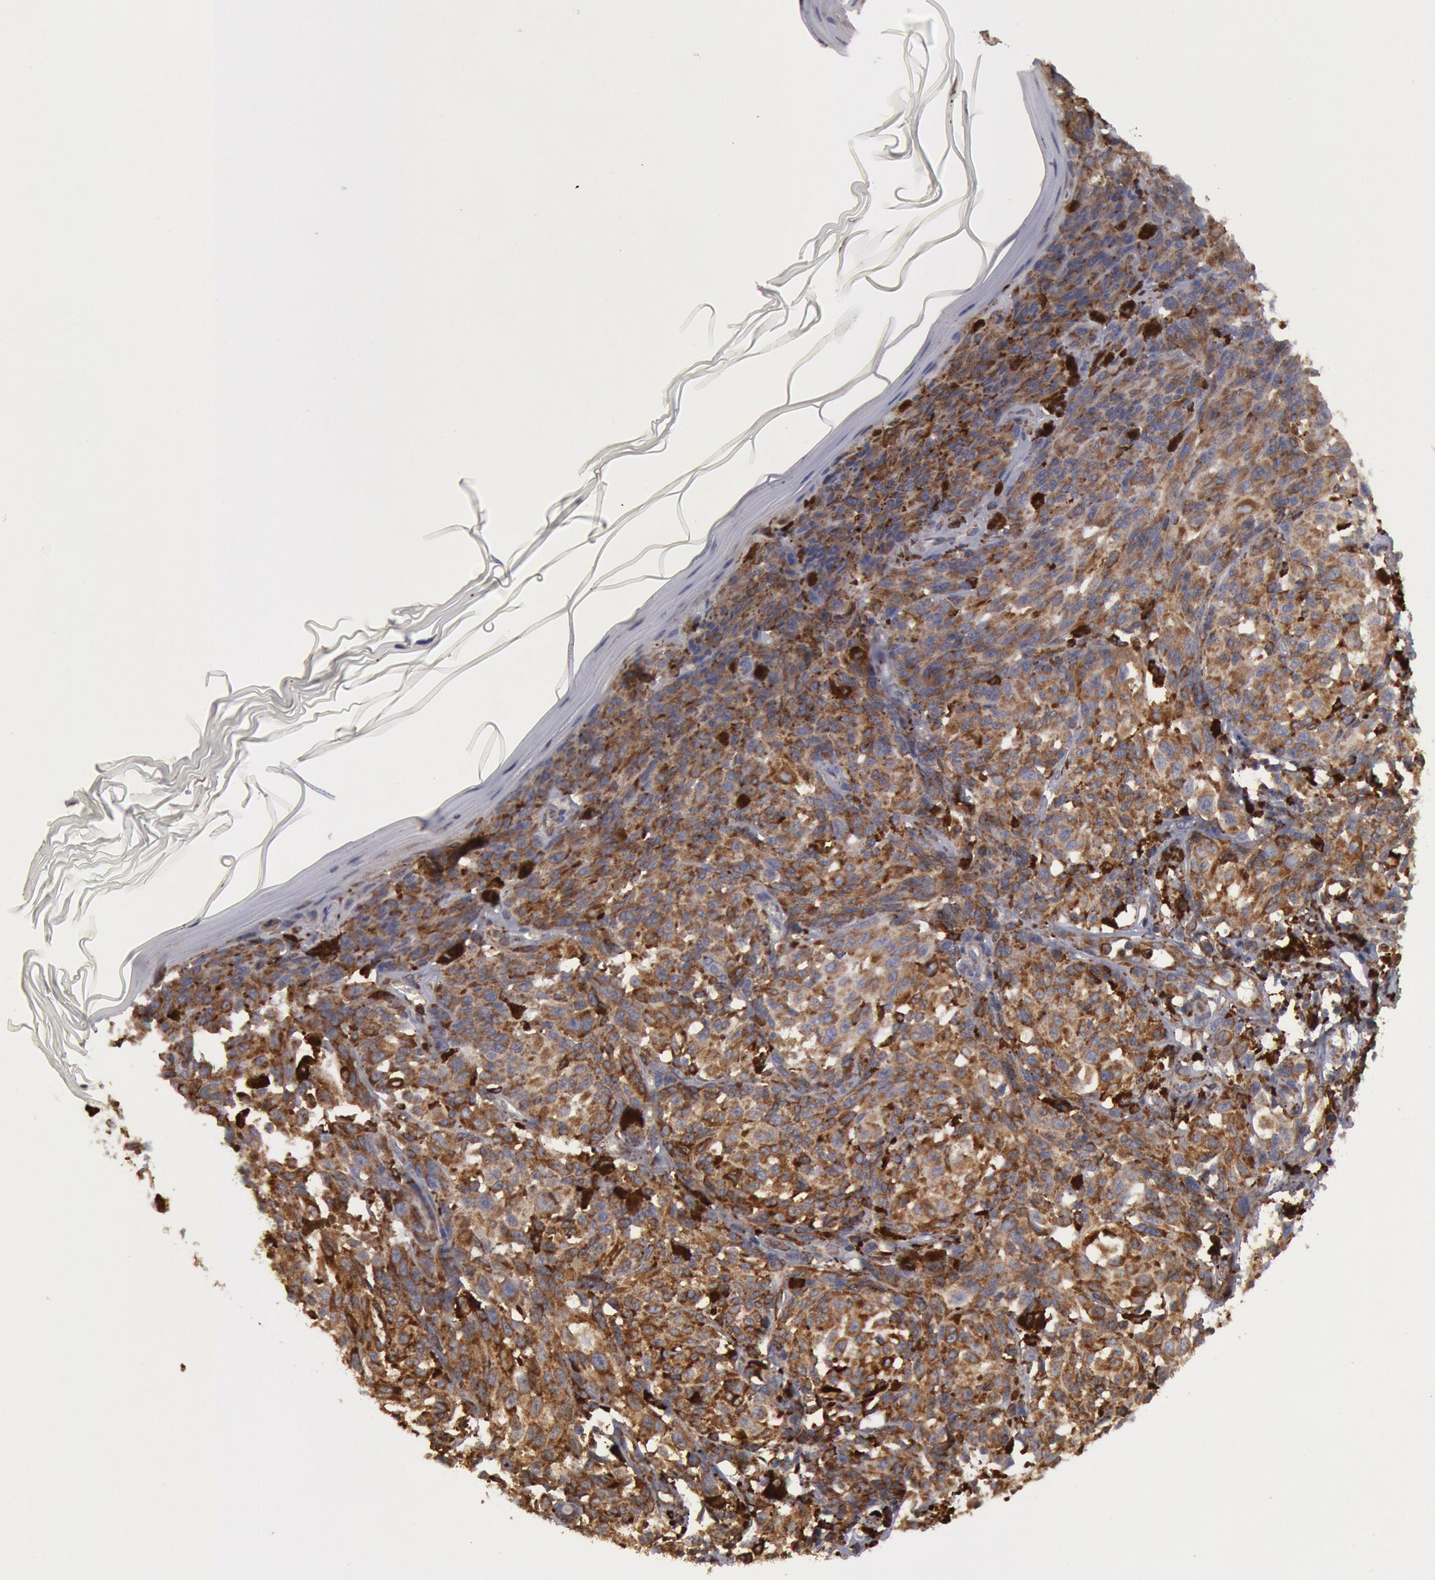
{"staining": {"intensity": "moderate", "quantity": ">75%", "location": "cytoplasmic/membranous"}, "tissue": "melanoma", "cell_type": "Tumor cells", "image_type": "cancer", "snomed": [{"axis": "morphology", "description": "Malignant melanoma, NOS"}, {"axis": "topography", "description": "Skin"}], "caption": "Immunohistochemical staining of human melanoma demonstrates medium levels of moderate cytoplasmic/membranous positivity in approximately >75% of tumor cells.", "gene": "ERP44", "patient": {"sex": "female", "age": 72}}